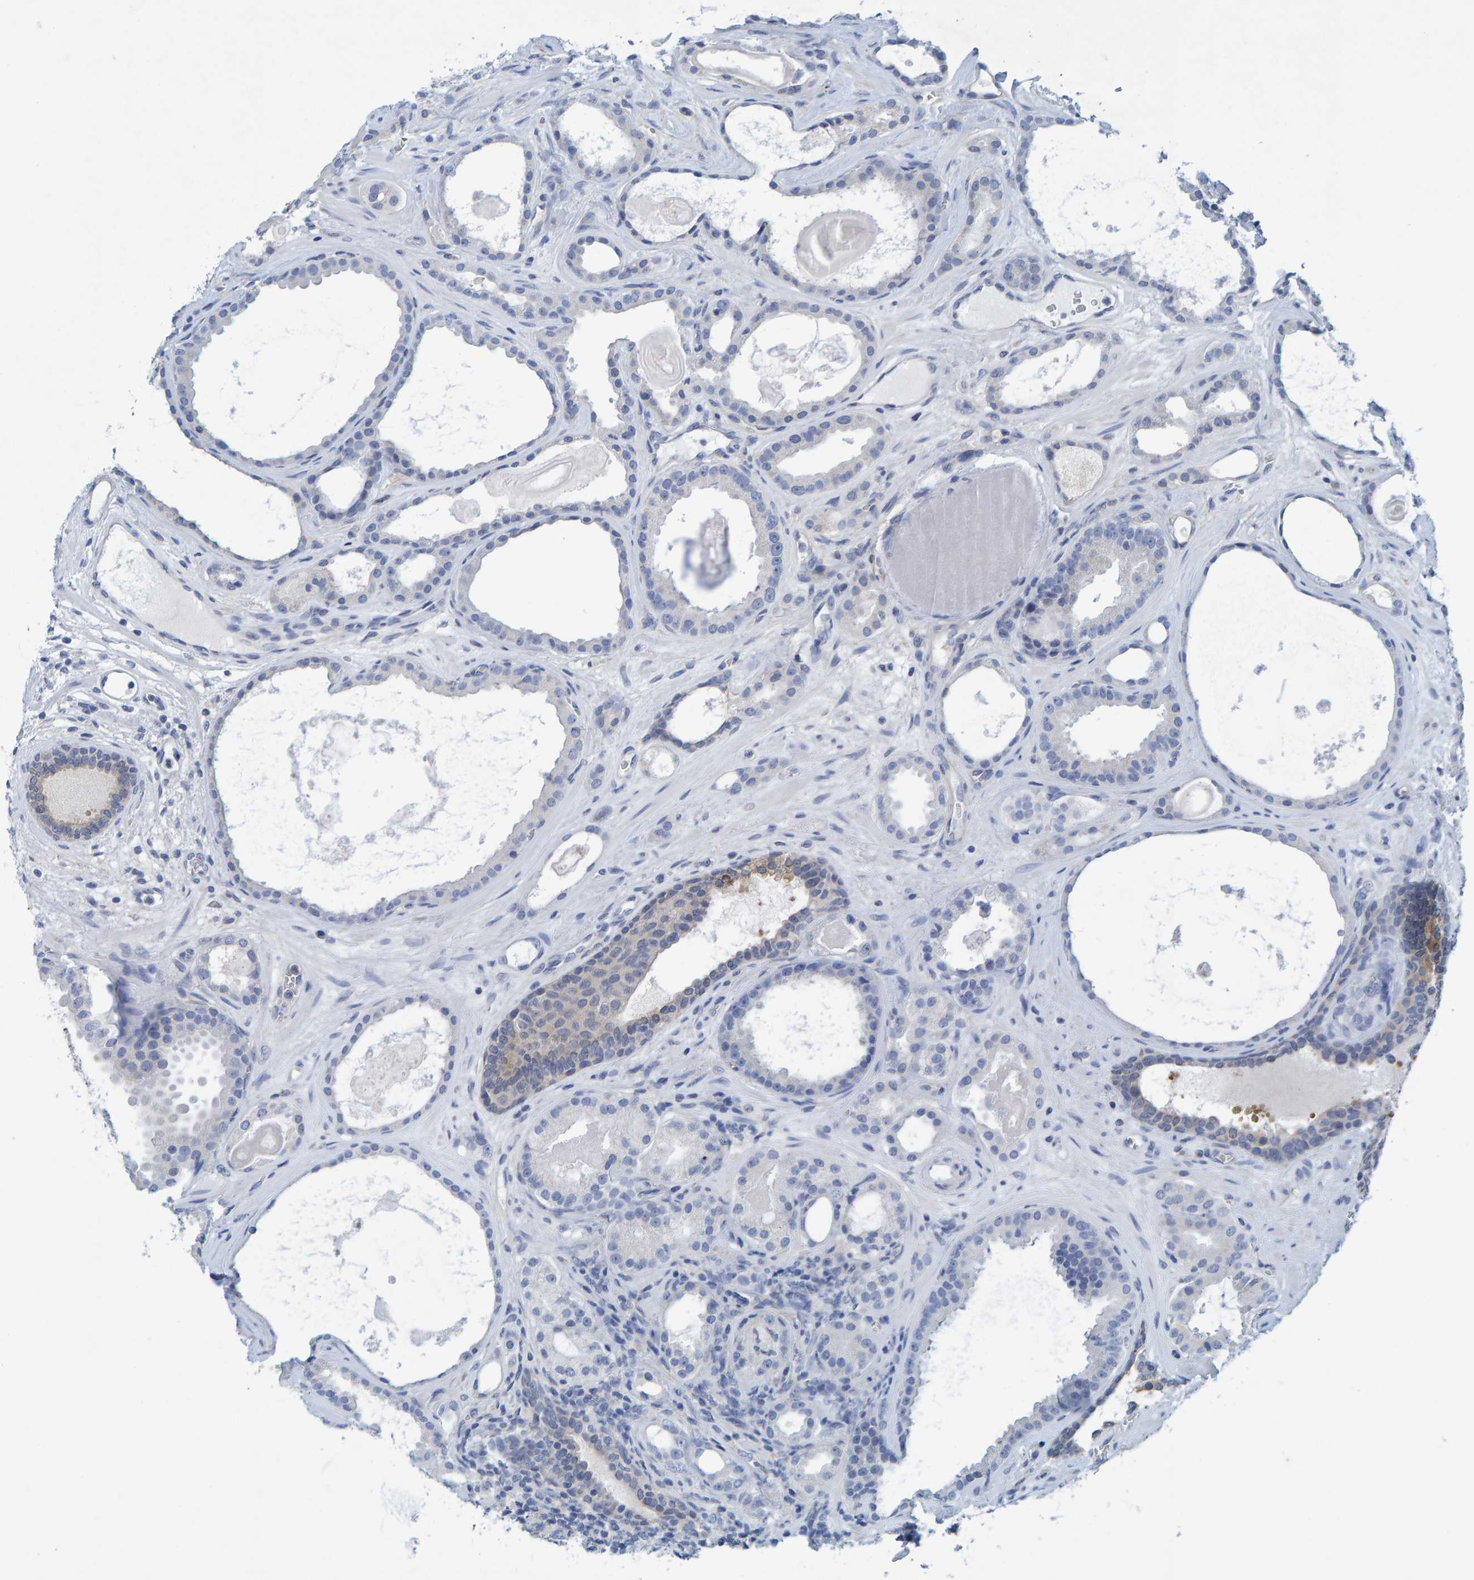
{"staining": {"intensity": "negative", "quantity": "none", "location": "none"}, "tissue": "prostate cancer", "cell_type": "Tumor cells", "image_type": "cancer", "snomed": [{"axis": "morphology", "description": "Adenocarcinoma, High grade"}, {"axis": "topography", "description": "Prostate"}], "caption": "IHC of human prostate cancer demonstrates no staining in tumor cells. Brightfield microscopy of immunohistochemistry stained with DAB (3,3'-diaminobenzidine) (brown) and hematoxylin (blue), captured at high magnification.", "gene": "ALAD", "patient": {"sex": "male", "age": 60}}